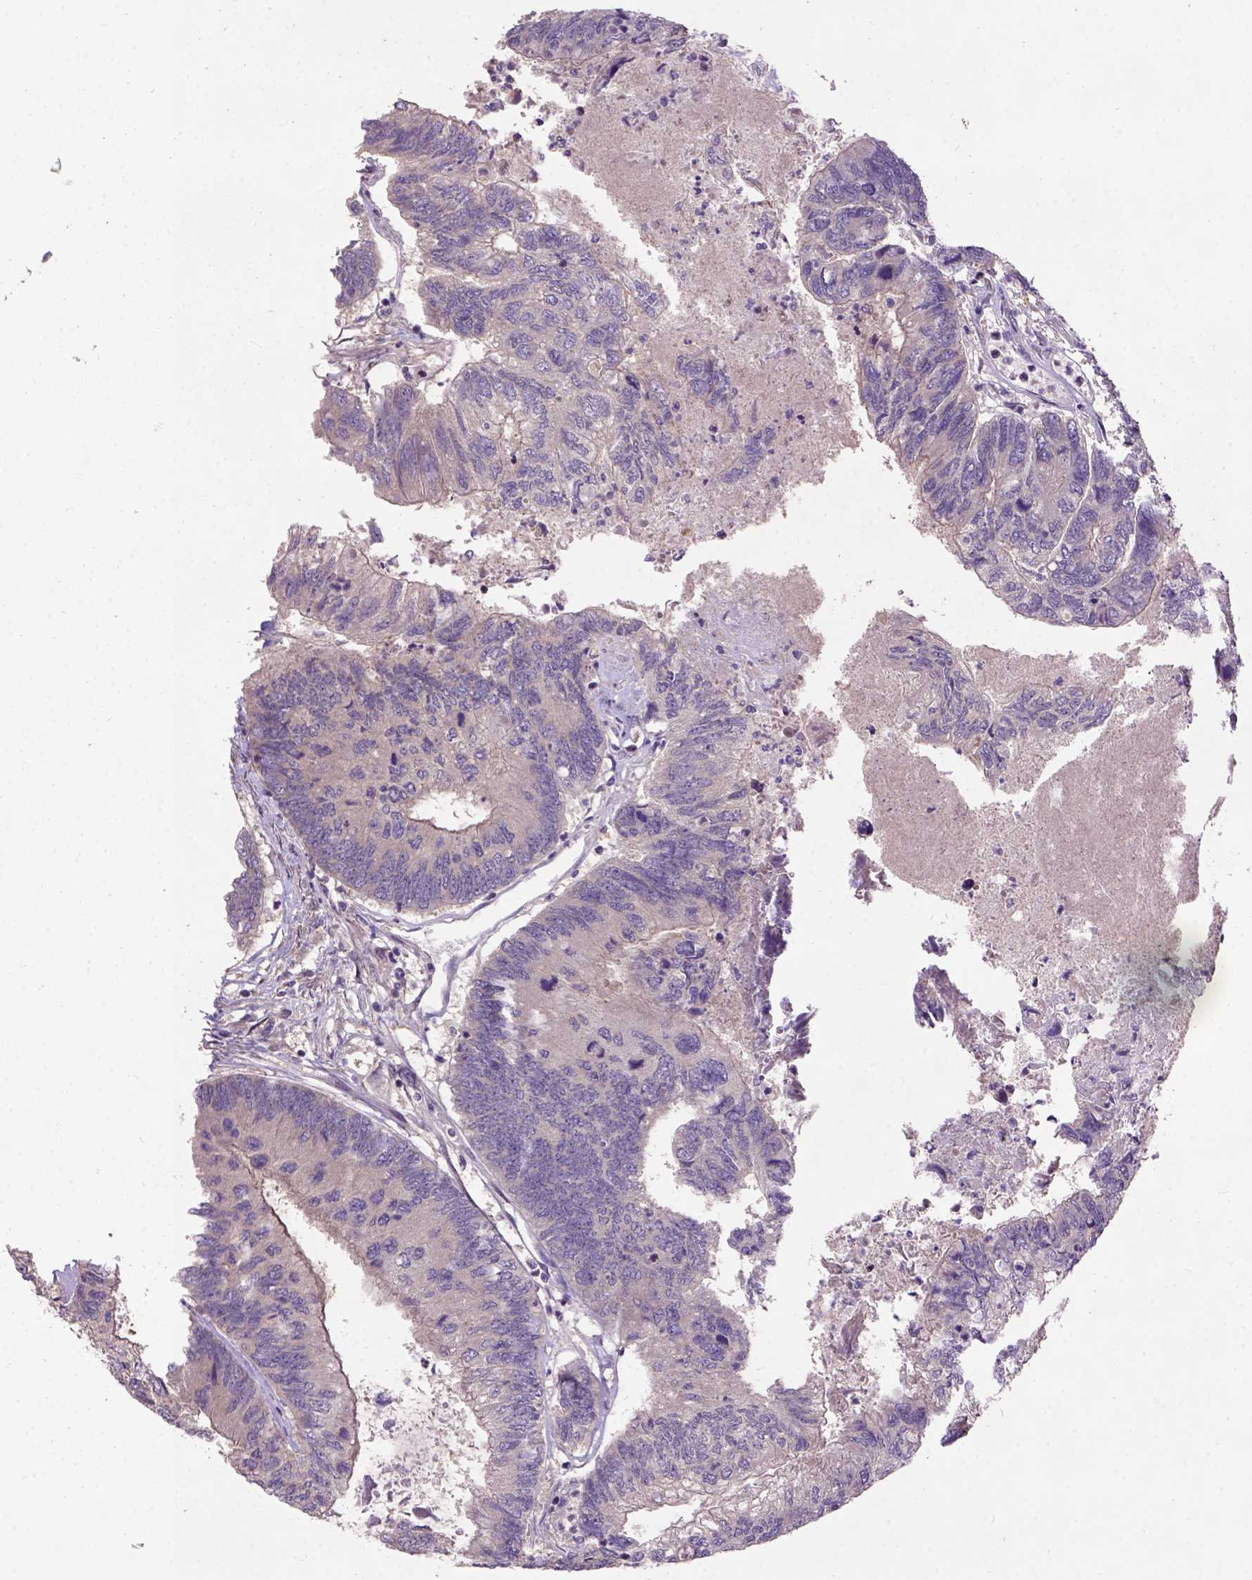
{"staining": {"intensity": "negative", "quantity": "none", "location": "none"}, "tissue": "colorectal cancer", "cell_type": "Tumor cells", "image_type": "cancer", "snomed": [{"axis": "morphology", "description": "Adenocarcinoma, NOS"}, {"axis": "topography", "description": "Colon"}], "caption": "There is no significant positivity in tumor cells of colorectal adenocarcinoma. (Stains: DAB (3,3'-diaminobenzidine) immunohistochemistry (IHC) with hematoxylin counter stain, Microscopy: brightfield microscopy at high magnification).", "gene": "KBTBD8", "patient": {"sex": "female", "age": 67}}